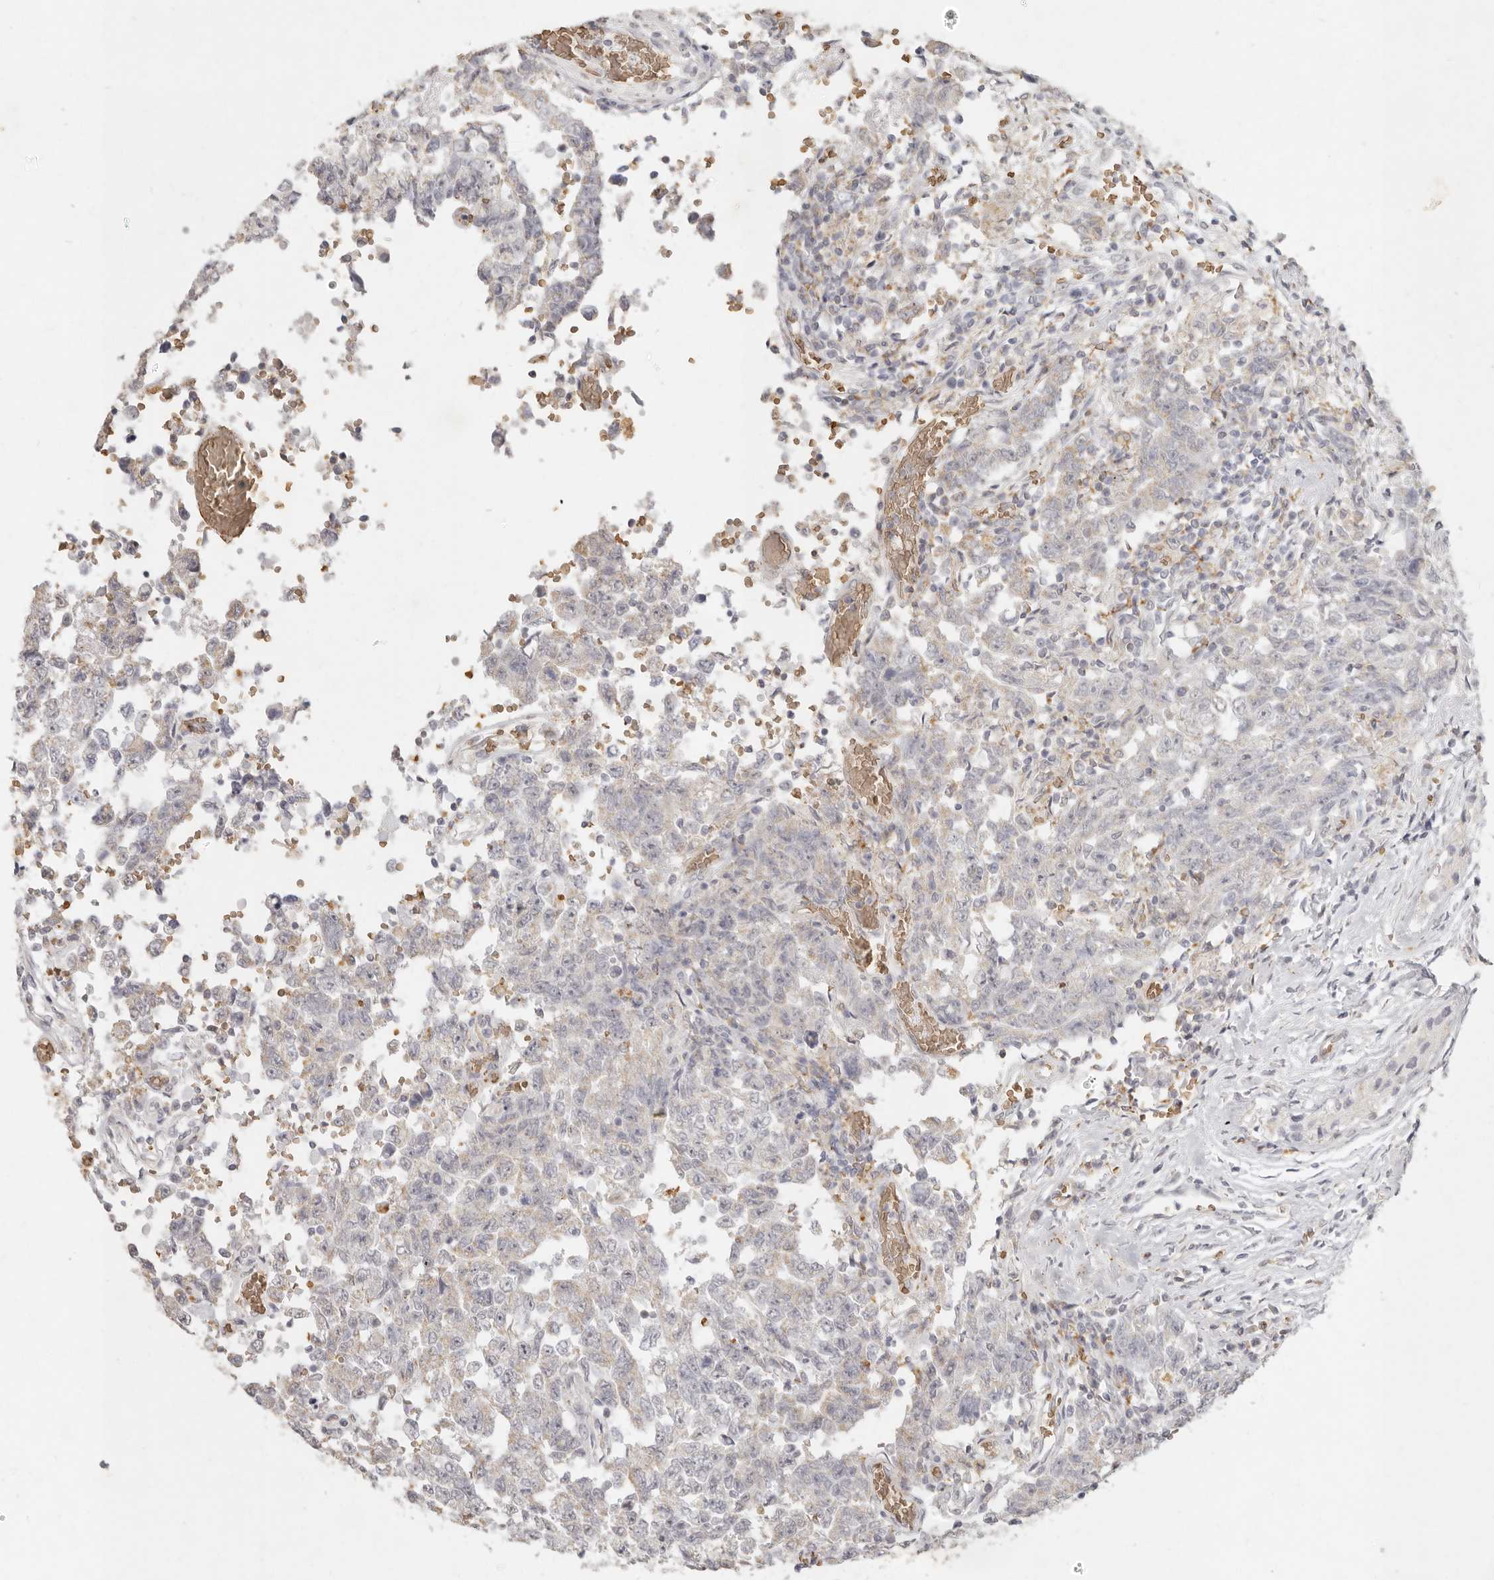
{"staining": {"intensity": "negative", "quantity": "none", "location": "none"}, "tissue": "testis cancer", "cell_type": "Tumor cells", "image_type": "cancer", "snomed": [{"axis": "morphology", "description": "Carcinoma, Embryonal, NOS"}, {"axis": "topography", "description": "Testis"}], "caption": "A photomicrograph of human testis cancer is negative for staining in tumor cells.", "gene": "NIBAN1", "patient": {"sex": "male", "age": 26}}